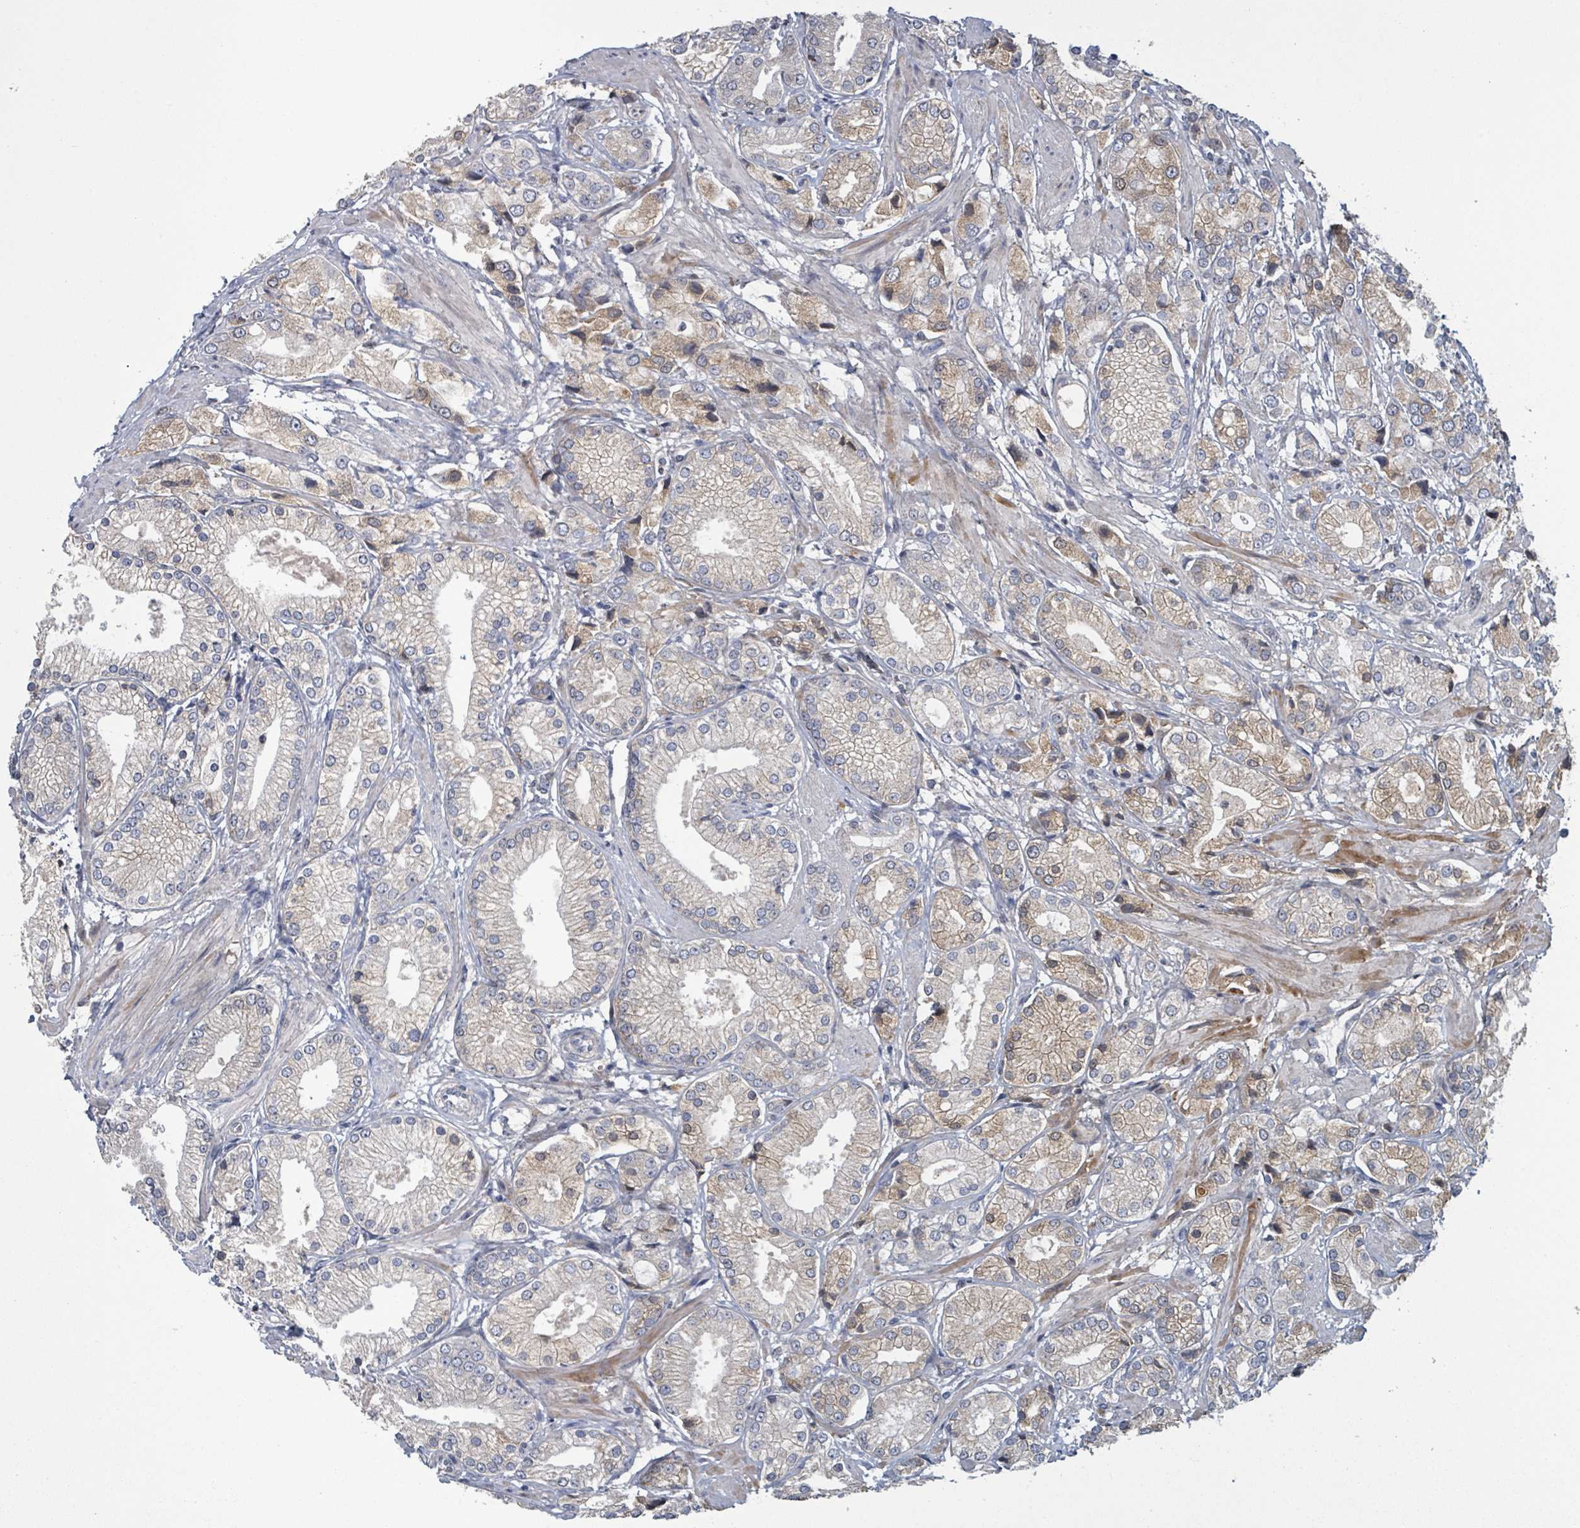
{"staining": {"intensity": "weak", "quantity": "25%-75%", "location": "cytoplasmic/membranous"}, "tissue": "prostate cancer", "cell_type": "Tumor cells", "image_type": "cancer", "snomed": [{"axis": "morphology", "description": "Adenocarcinoma, High grade"}, {"axis": "topography", "description": "Prostate and seminal vesicle, NOS"}], "caption": "Weak cytoplasmic/membranous protein positivity is present in approximately 25%-75% of tumor cells in prostate high-grade adenocarcinoma.", "gene": "GRM8", "patient": {"sex": "male", "age": 64}}